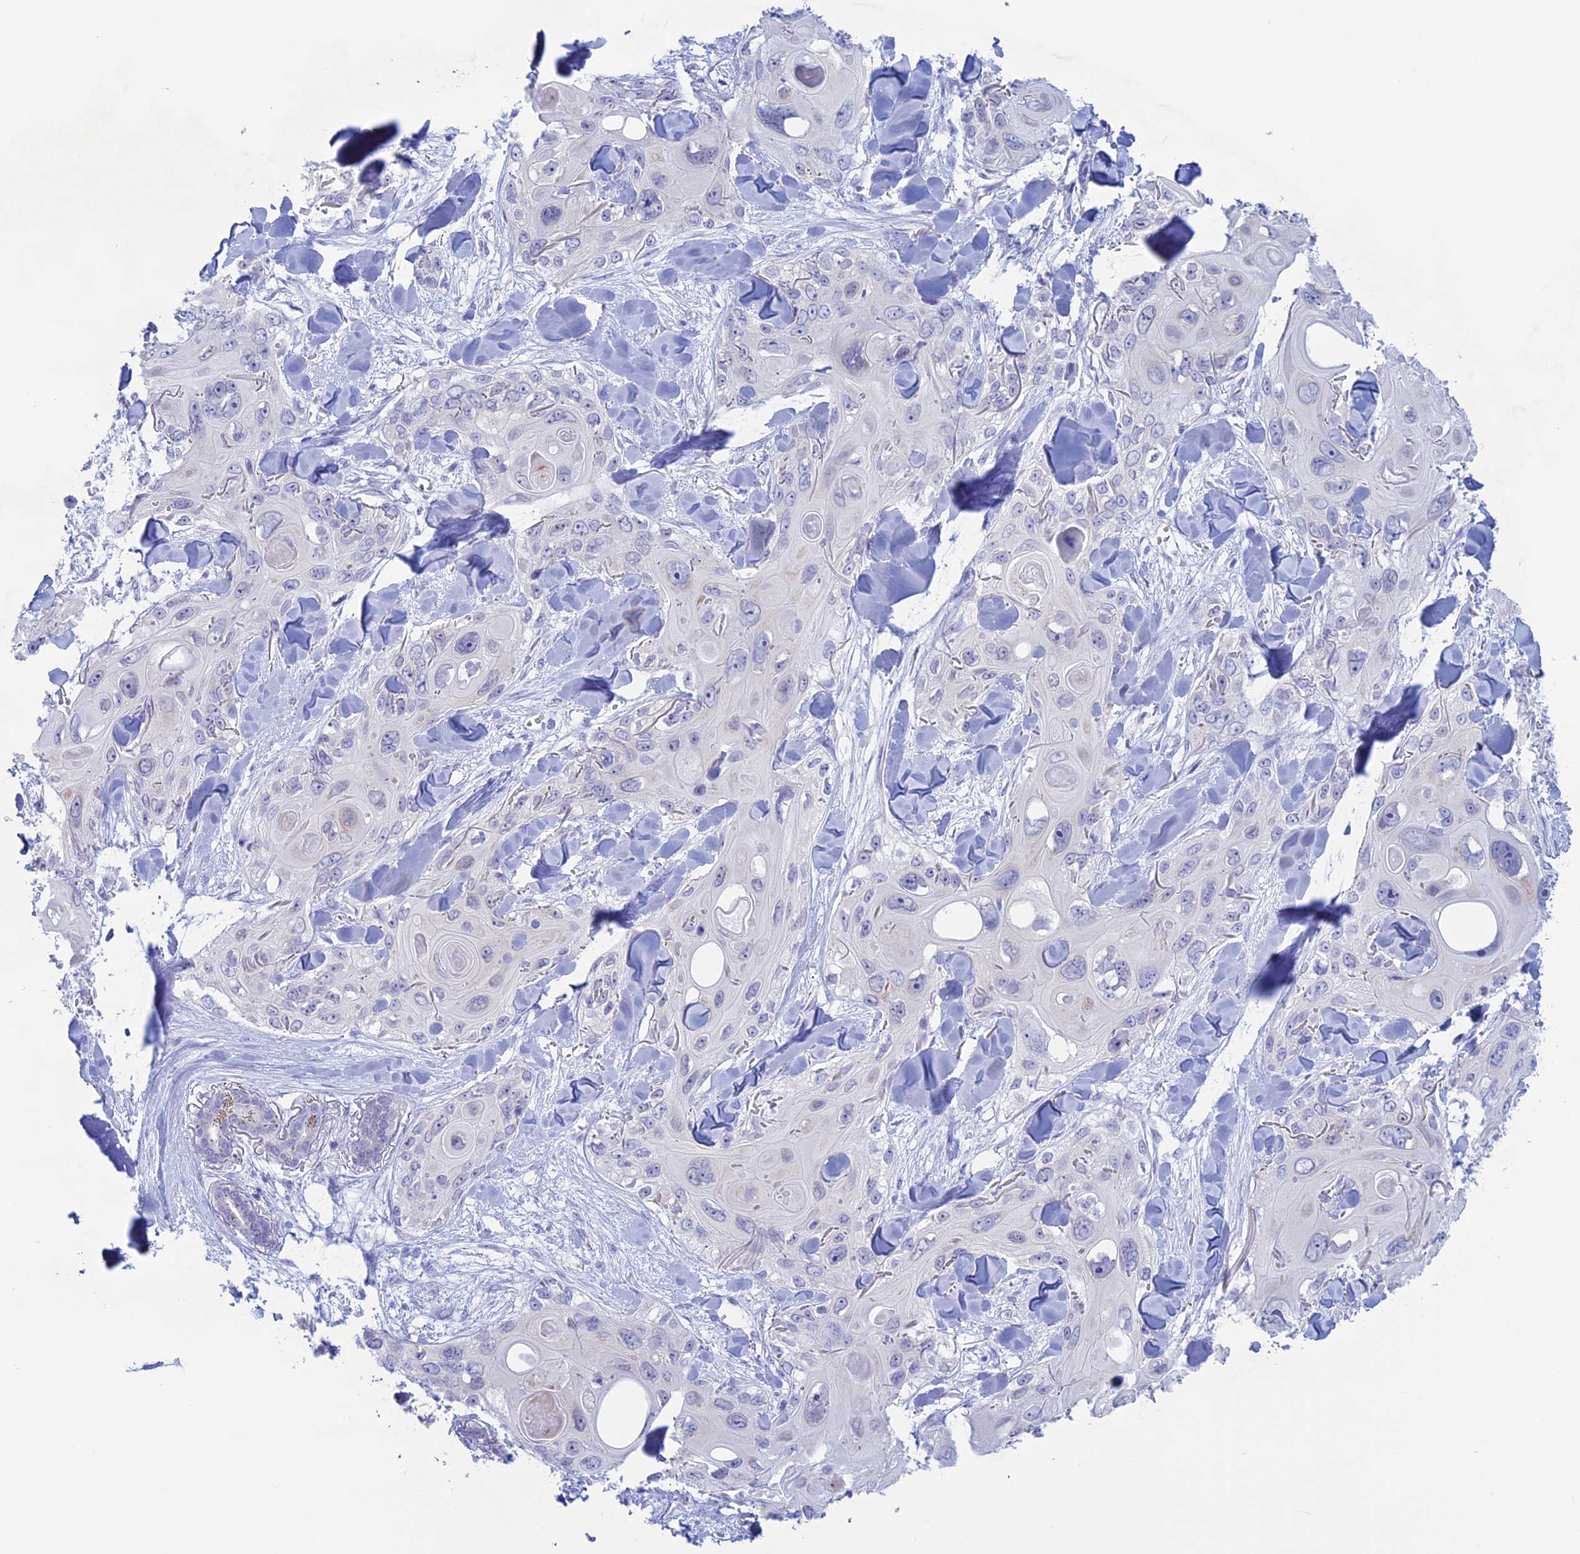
{"staining": {"intensity": "negative", "quantity": "none", "location": "none"}, "tissue": "skin cancer", "cell_type": "Tumor cells", "image_type": "cancer", "snomed": [{"axis": "morphology", "description": "Normal tissue, NOS"}, {"axis": "morphology", "description": "Squamous cell carcinoma, NOS"}, {"axis": "topography", "description": "Skin"}], "caption": "High power microscopy micrograph of an immunohistochemistry (IHC) micrograph of skin cancer (squamous cell carcinoma), revealing no significant expression in tumor cells.", "gene": "LHFPL2", "patient": {"sex": "male", "age": 72}}